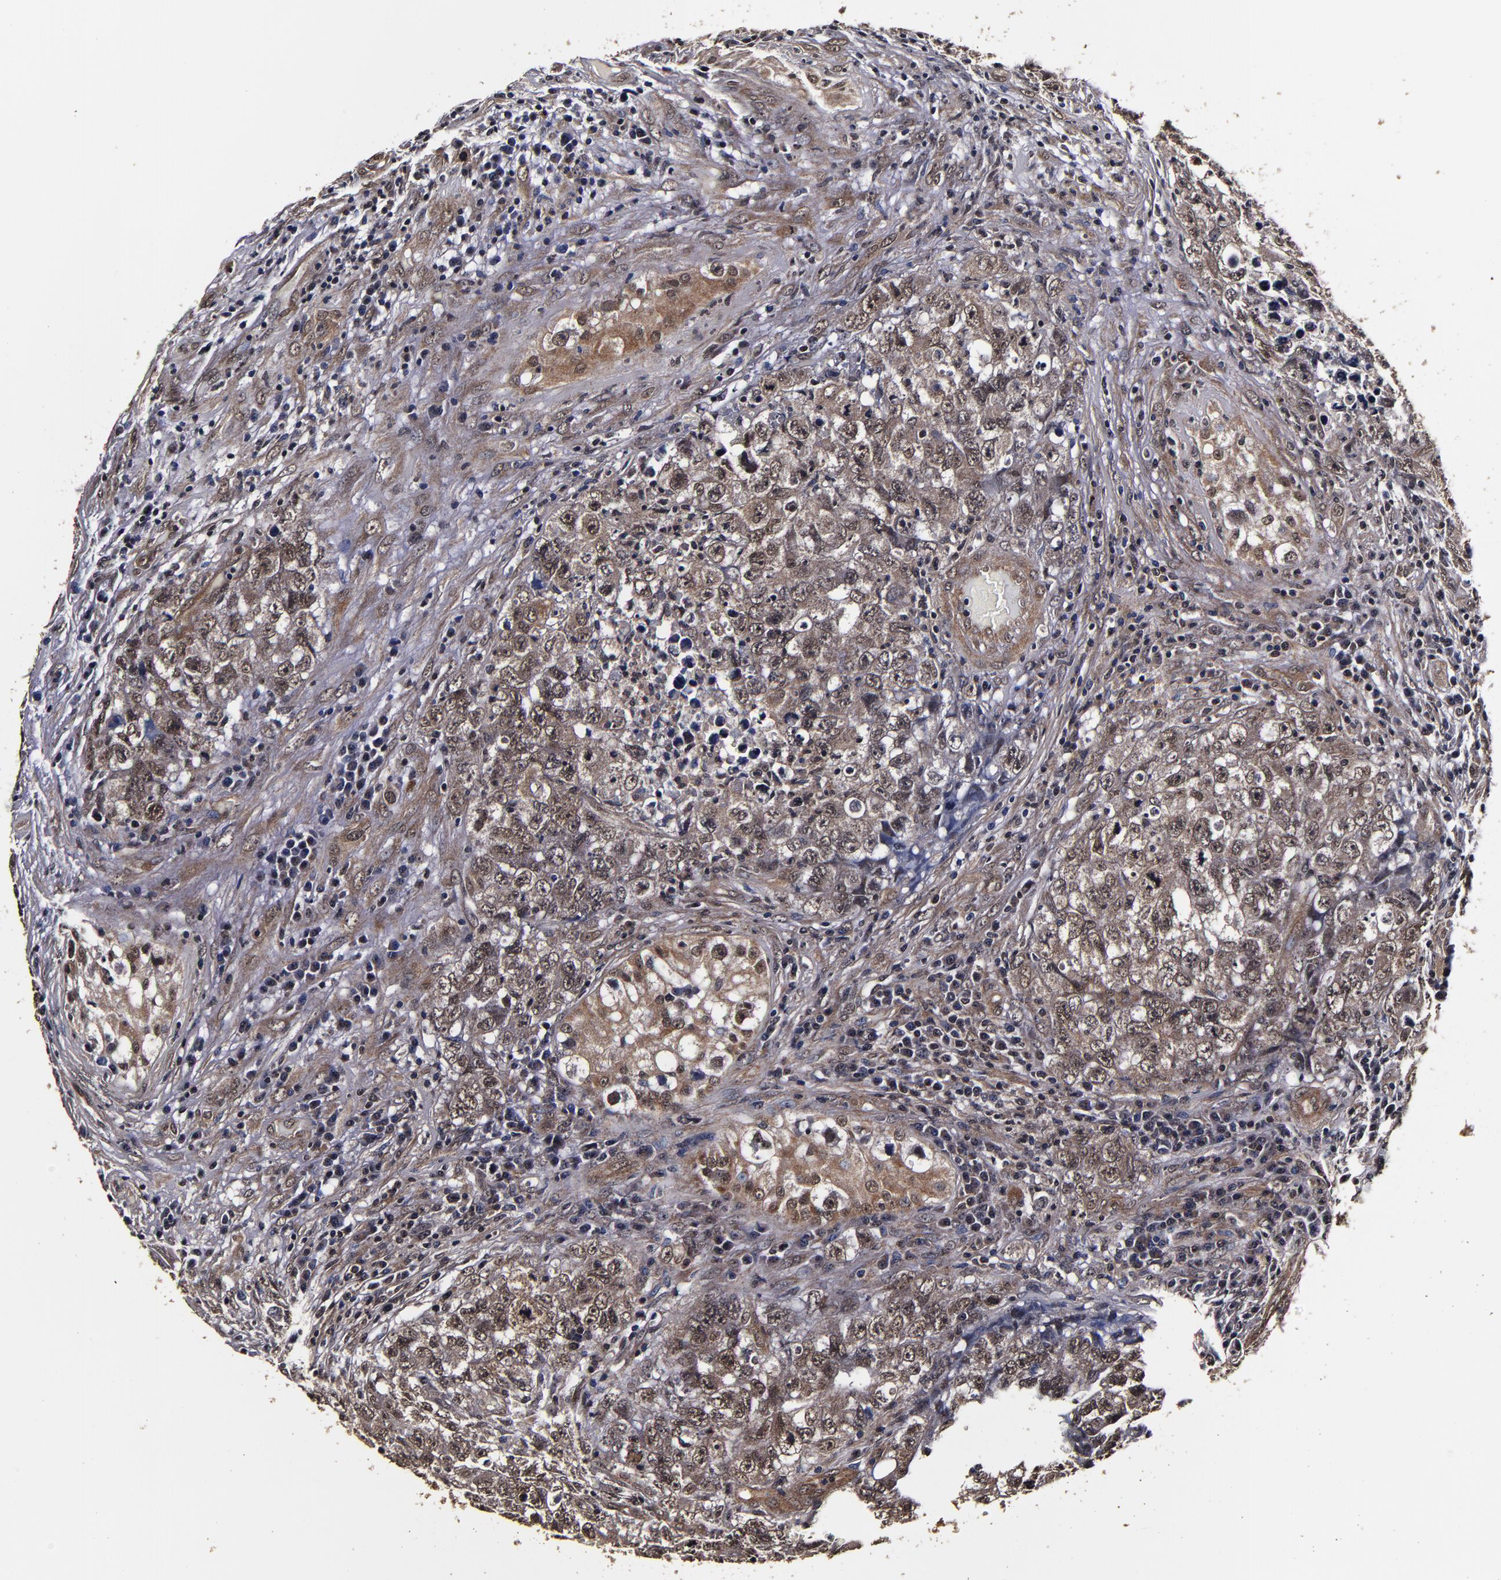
{"staining": {"intensity": "moderate", "quantity": ">75%", "location": "cytoplasmic/membranous,nuclear"}, "tissue": "testis cancer", "cell_type": "Tumor cells", "image_type": "cancer", "snomed": [{"axis": "morphology", "description": "Carcinoma, Embryonal, NOS"}, {"axis": "topography", "description": "Testis"}], "caption": "A photomicrograph of testis cancer (embryonal carcinoma) stained for a protein displays moderate cytoplasmic/membranous and nuclear brown staining in tumor cells.", "gene": "MMP15", "patient": {"sex": "male", "age": 31}}